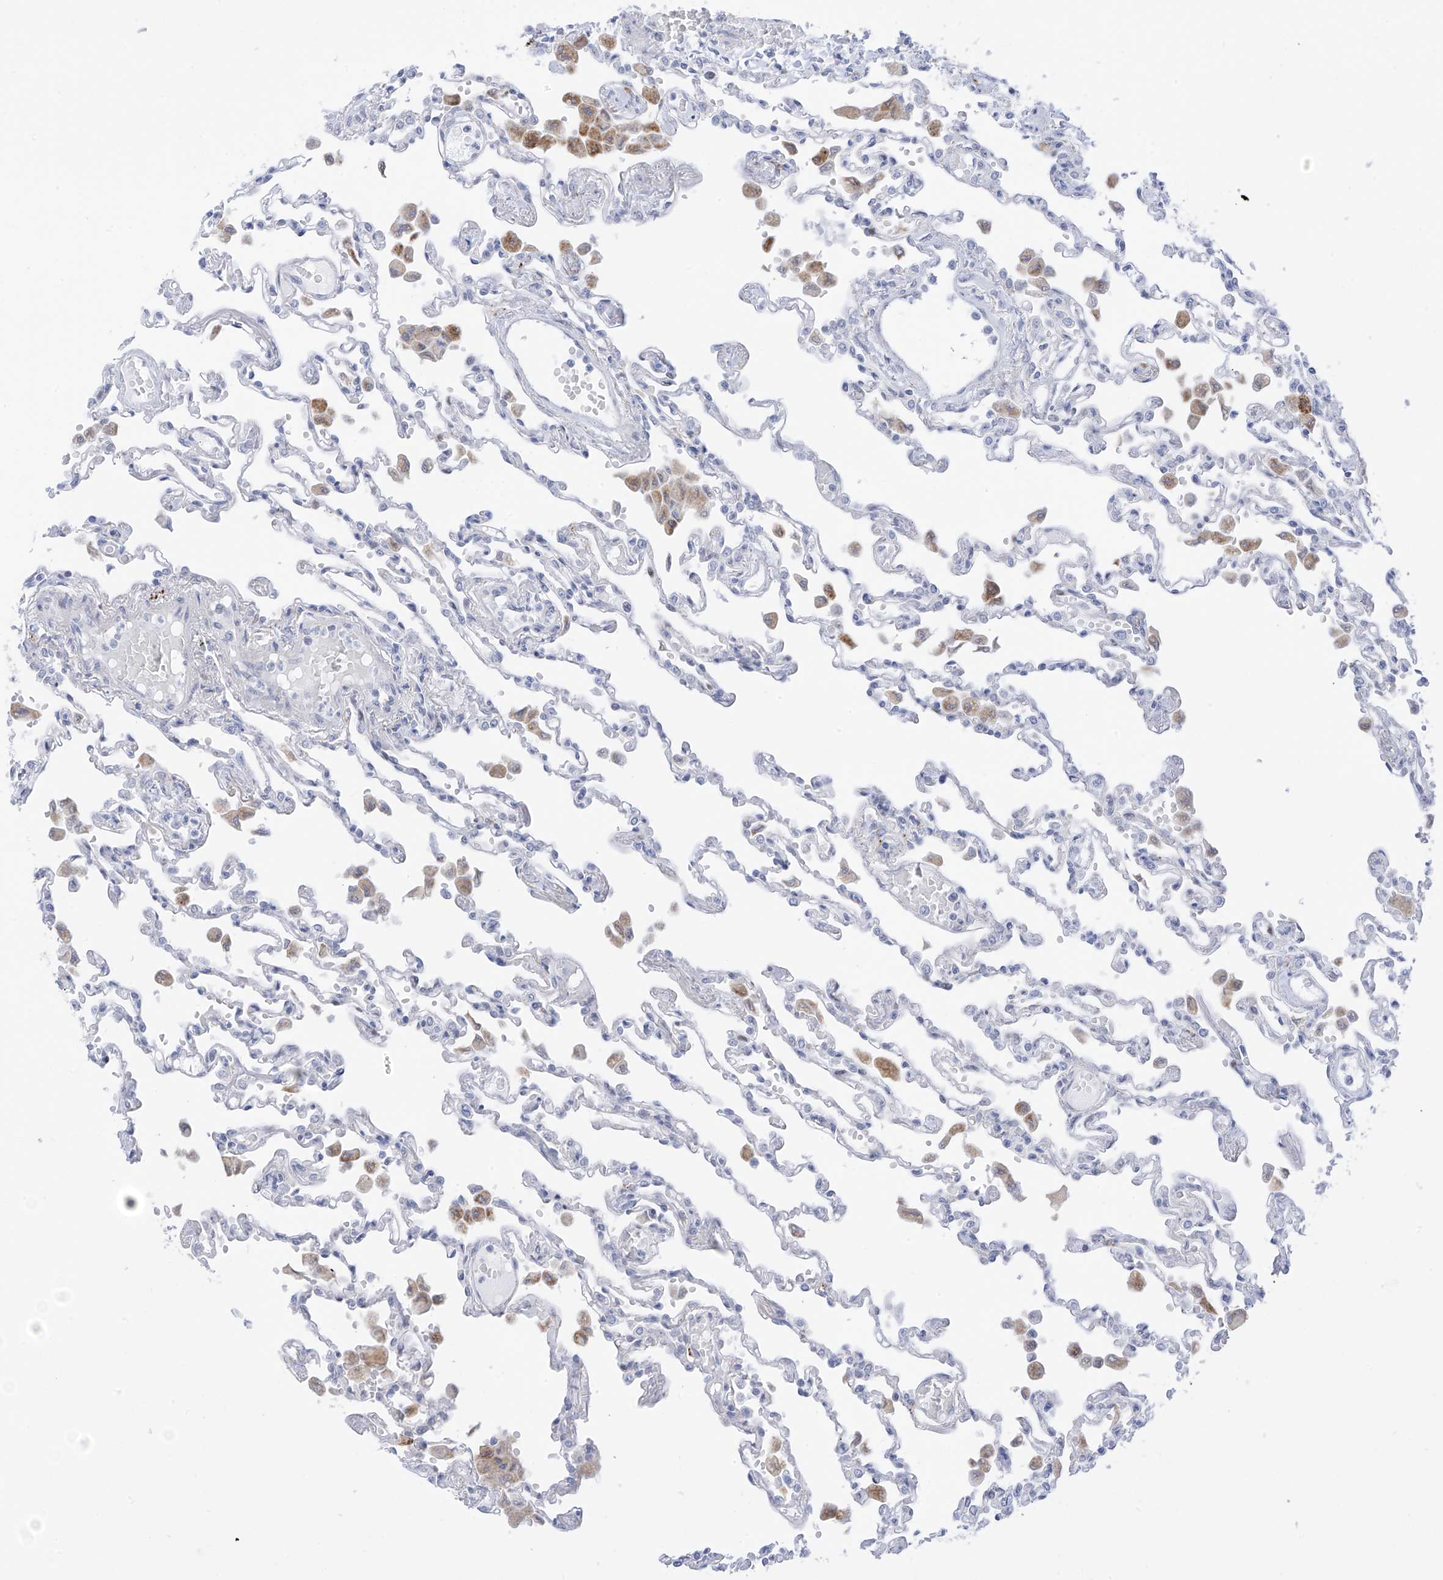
{"staining": {"intensity": "negative", "quantity": "none", "location": "none"}, "tissue": "lung", "cell_type": "Alveolar cells", "image_type": "normal", "snomed": [{"axis": "morphology", "description": "Normal tissue, NOS"}, {"axis": "topography", "description": "Bronchus"}, {"axis": "topography", "description": "Lung"}], "caption": "Lung stained for a protein using immunohistochemistry (IHC) reveals no staining alveolar cells.", "gene": "PSPH", "patient": {"sex": "female", "age": 49}}